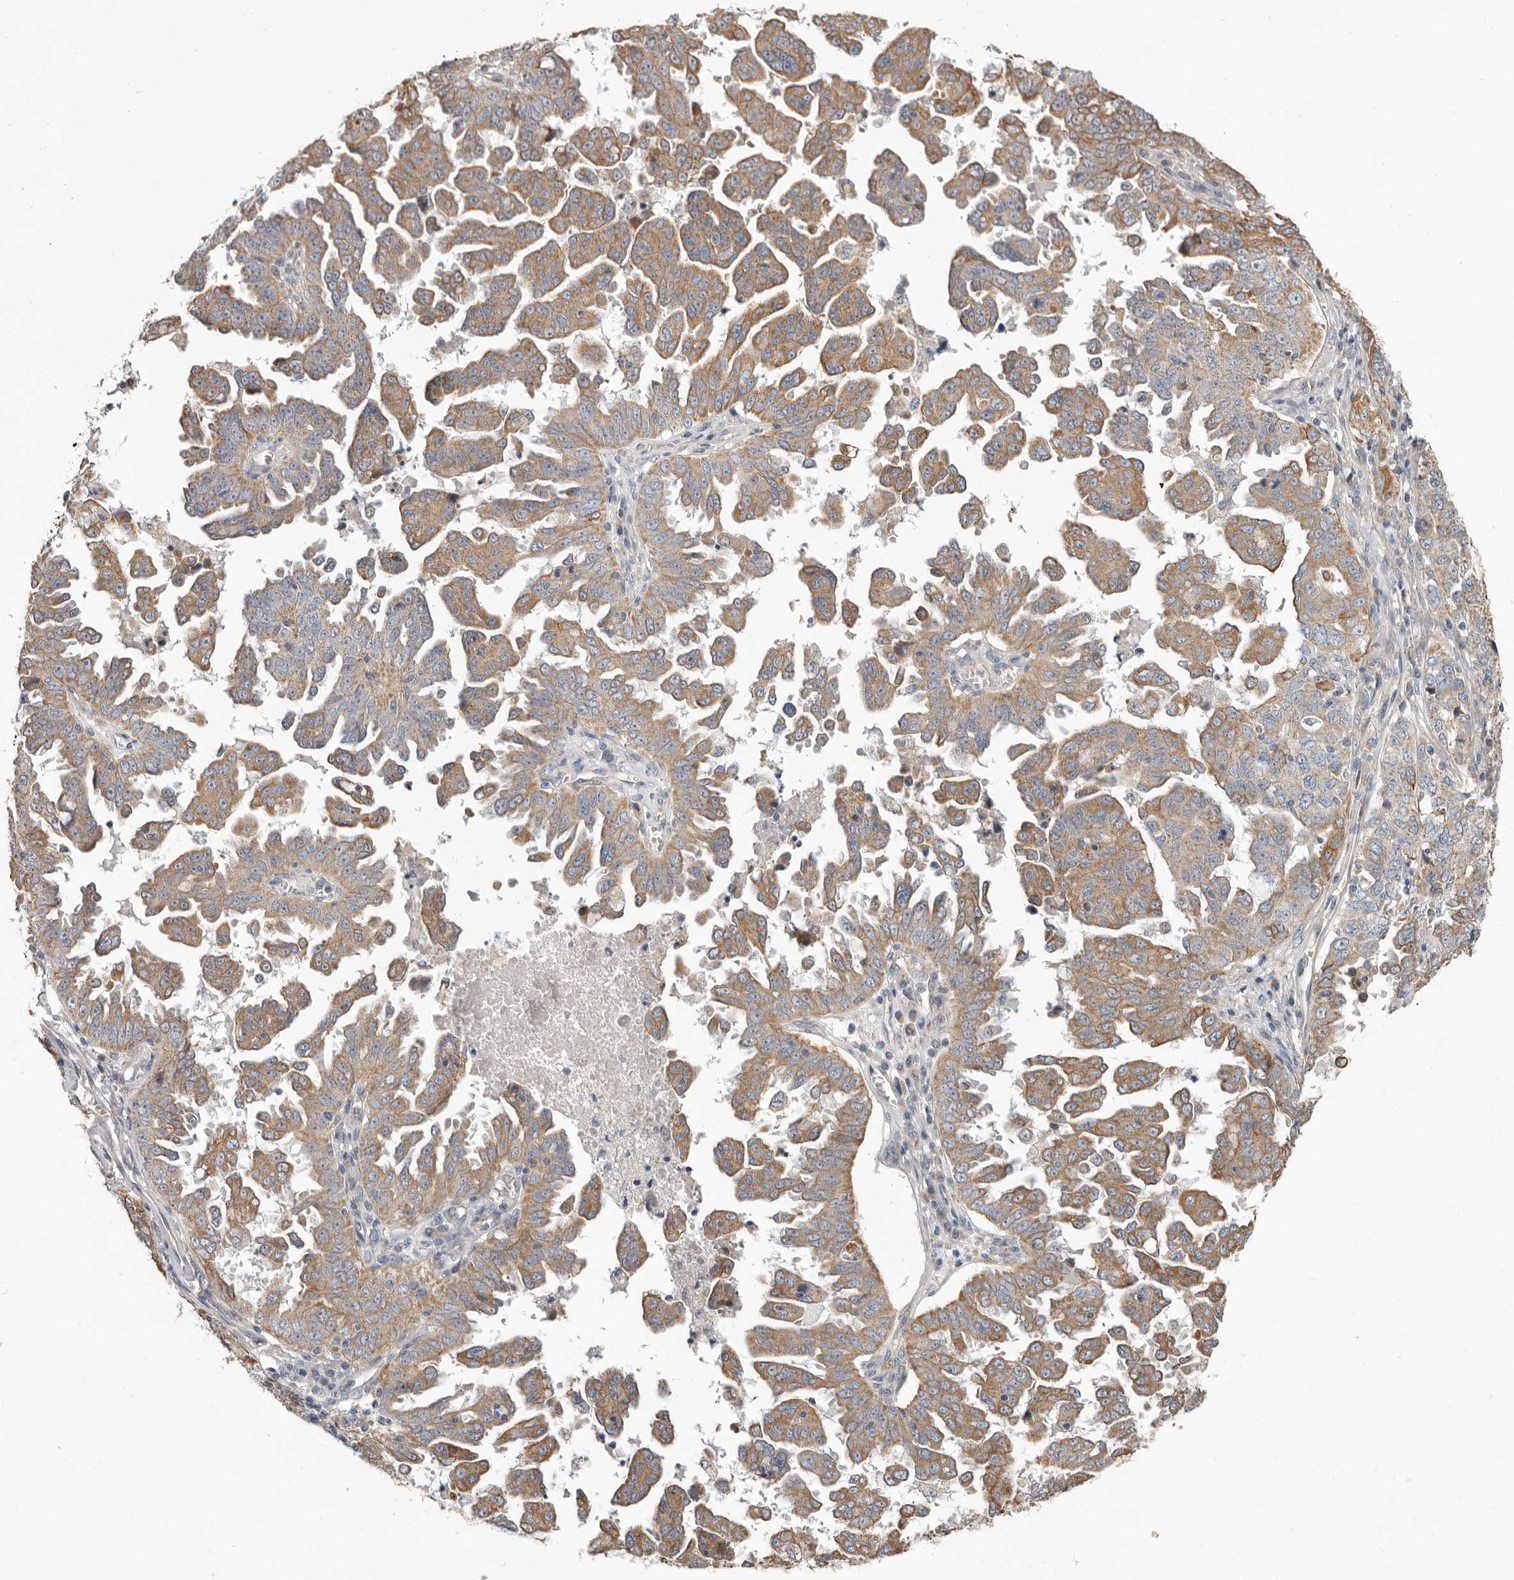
{"staining": {"intensity": "moderate", "quantity": ">75%", "location": "cytoplasmic/membranous"}, "tissue": "ovarian cancer", "cell_type": "Tumor cells", "image_type": "cancer", "snomed": [{"axis": "morphology", "description": "Carcinoma, endometroid"}, {"axis": "topography", "description": "Ovary"}], "caption": "A medium amount of moderate cytoplasmic/membranous staining is appreciated in about >75% of tumor cells in ovarian endometroid carcinoma tissue.", "gene": "UNK", "patient": {"sex": "female", "age": 62}}